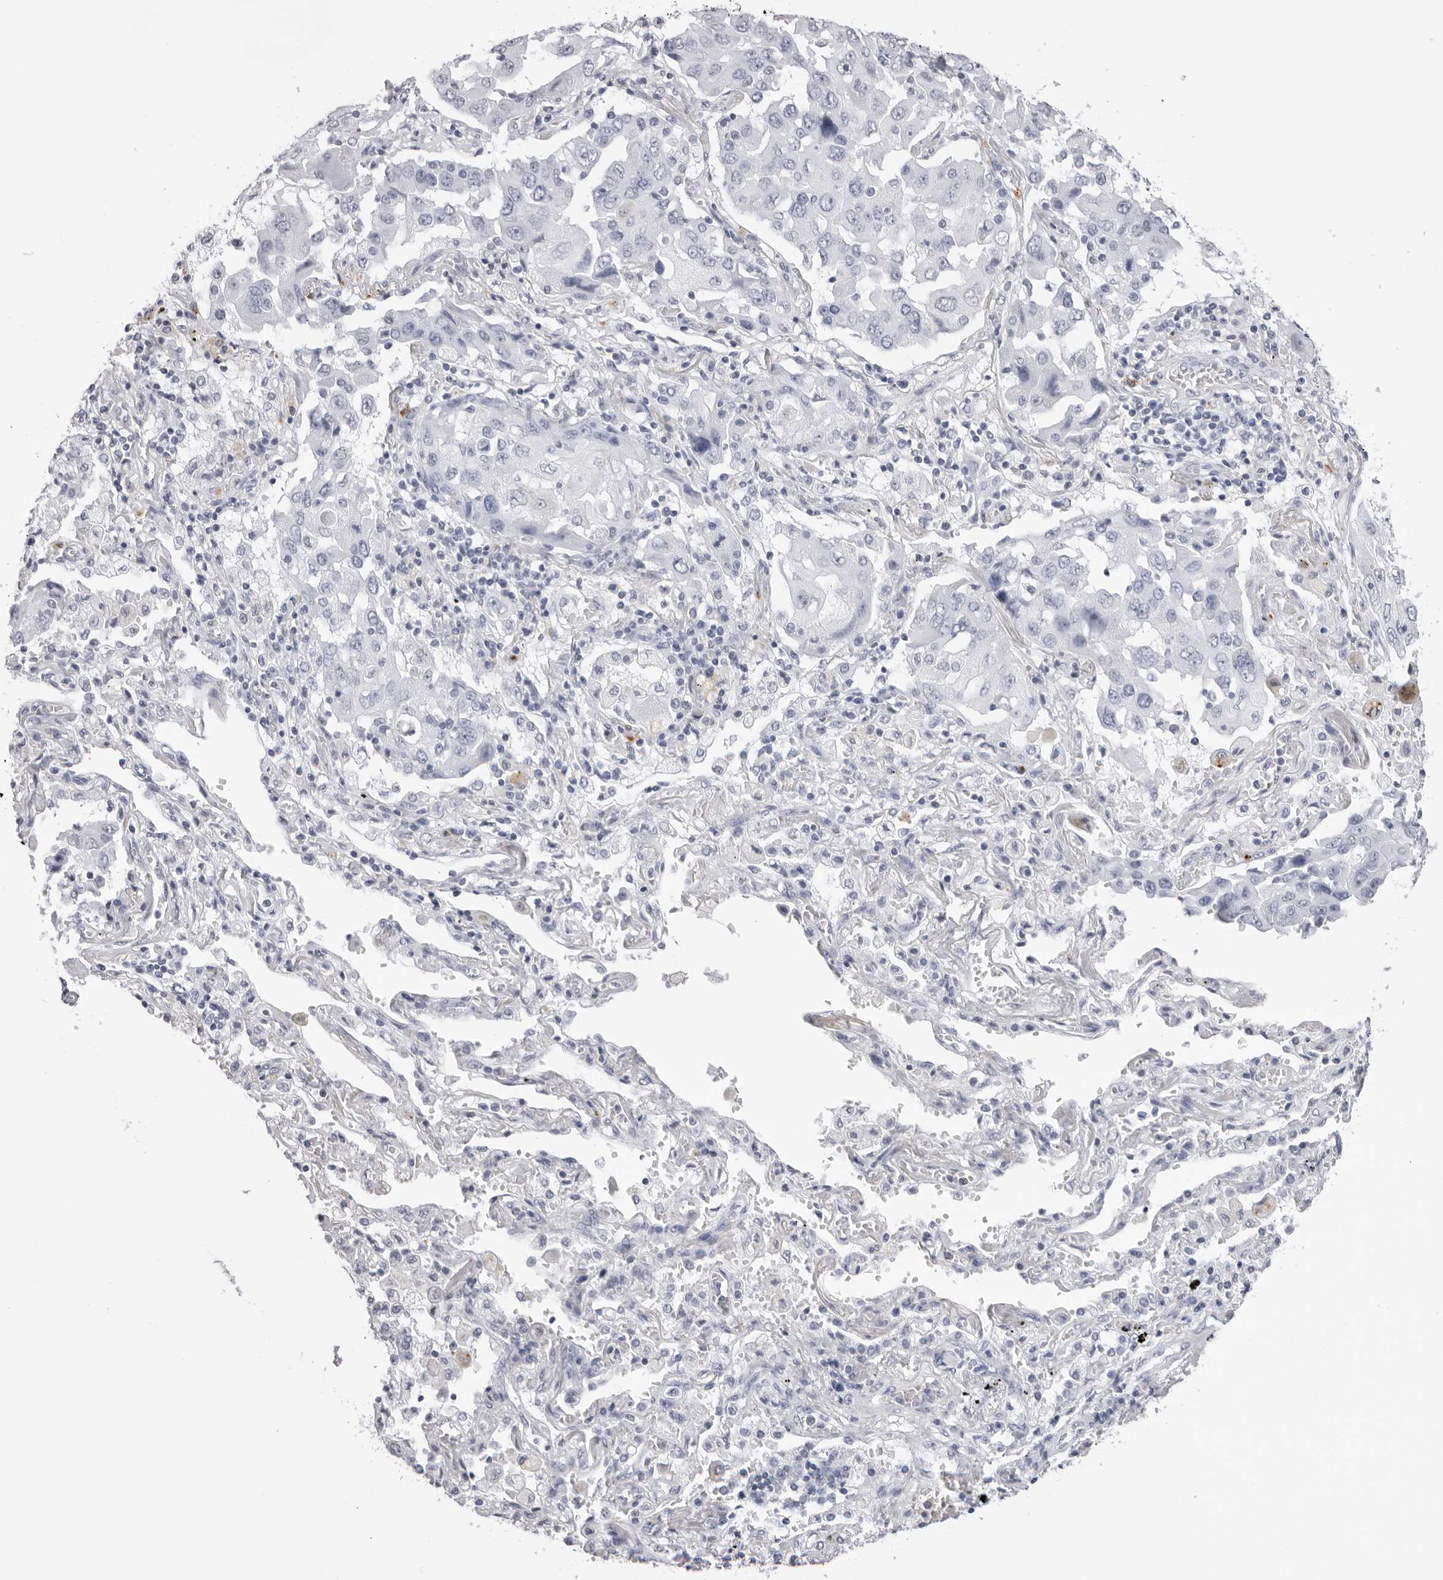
{"staining": {"intensity": "negative", "quantity": "none", "location": "none"}, "tissue": "lung cancer", "cell_type": "Tumor cells", "image_type": "cancer", "snomed": [{"axis": "morphology", "description": "Adenocarcinoma, NOS"}, {"axis": "topography", "description": "Lung"}], "caption": "Micrograph shows no protein staining in tumor cells of lung cancer tissue. (DAB IHC visualized using brightfield microscopy, high magnification).", "gene": "RHO", "patient": {"sex": "female", "age": 65}}